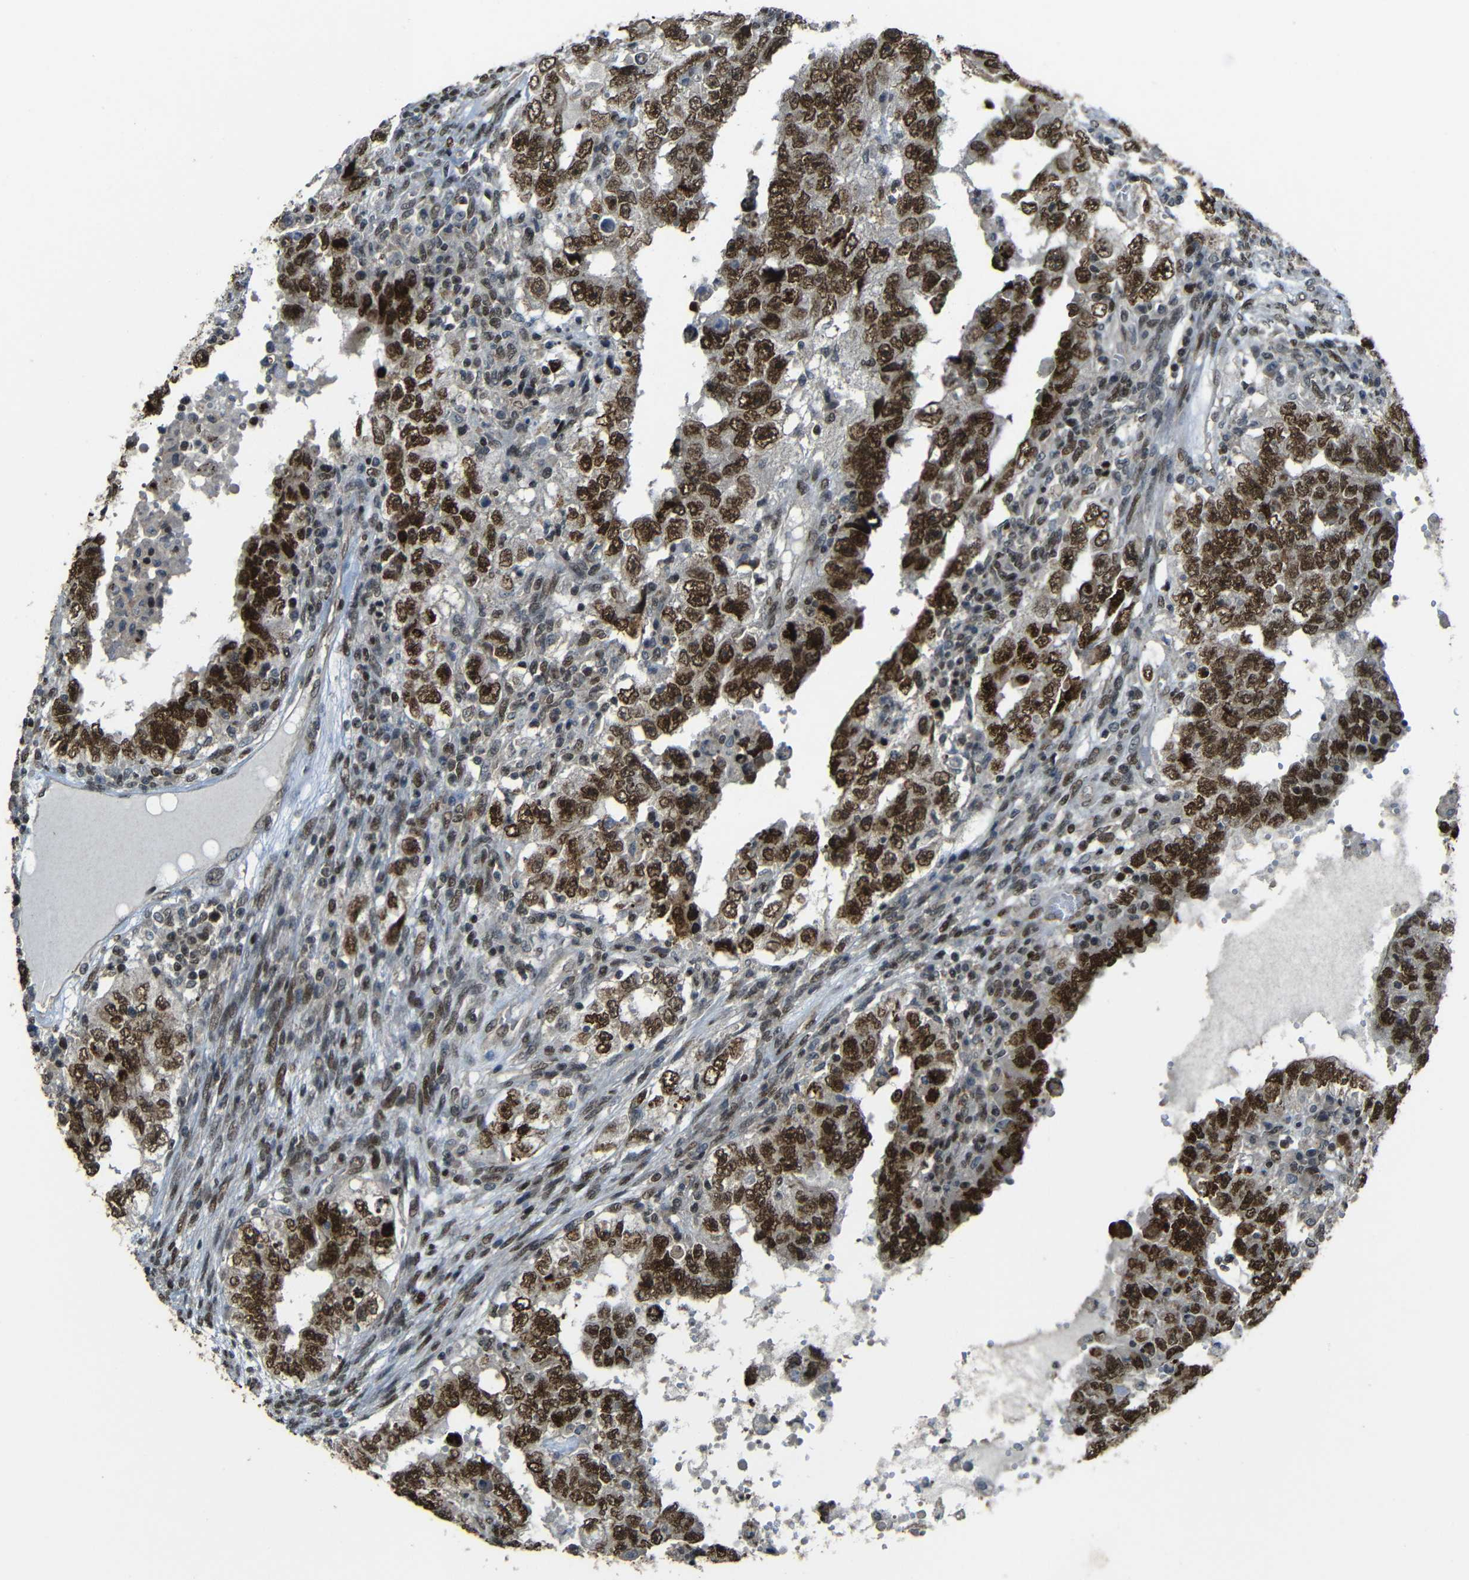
{"staining": {"intensity": "strong", "quantity": ">75%", "location": "cytoplasmic/membranous,nuclear"}, "tissue": "testis cancer", "cell_type": "Tumor cells", "image_type": "cancer", "snomed": [{"axis": "morphology", "description": "Carcinoma, Embryonal, NOS"}, {"axis": "topography", "description": "Testis"}], "caption": "Immunohistochemical staining of human embryonal carcinoma (testis) reveals strong cytoplasmic/membranous and nuclear protein staining in approximately >75% of tumor cells.", "gene": "PSIP1", "patient": {"sex": "male", "age": 26}}